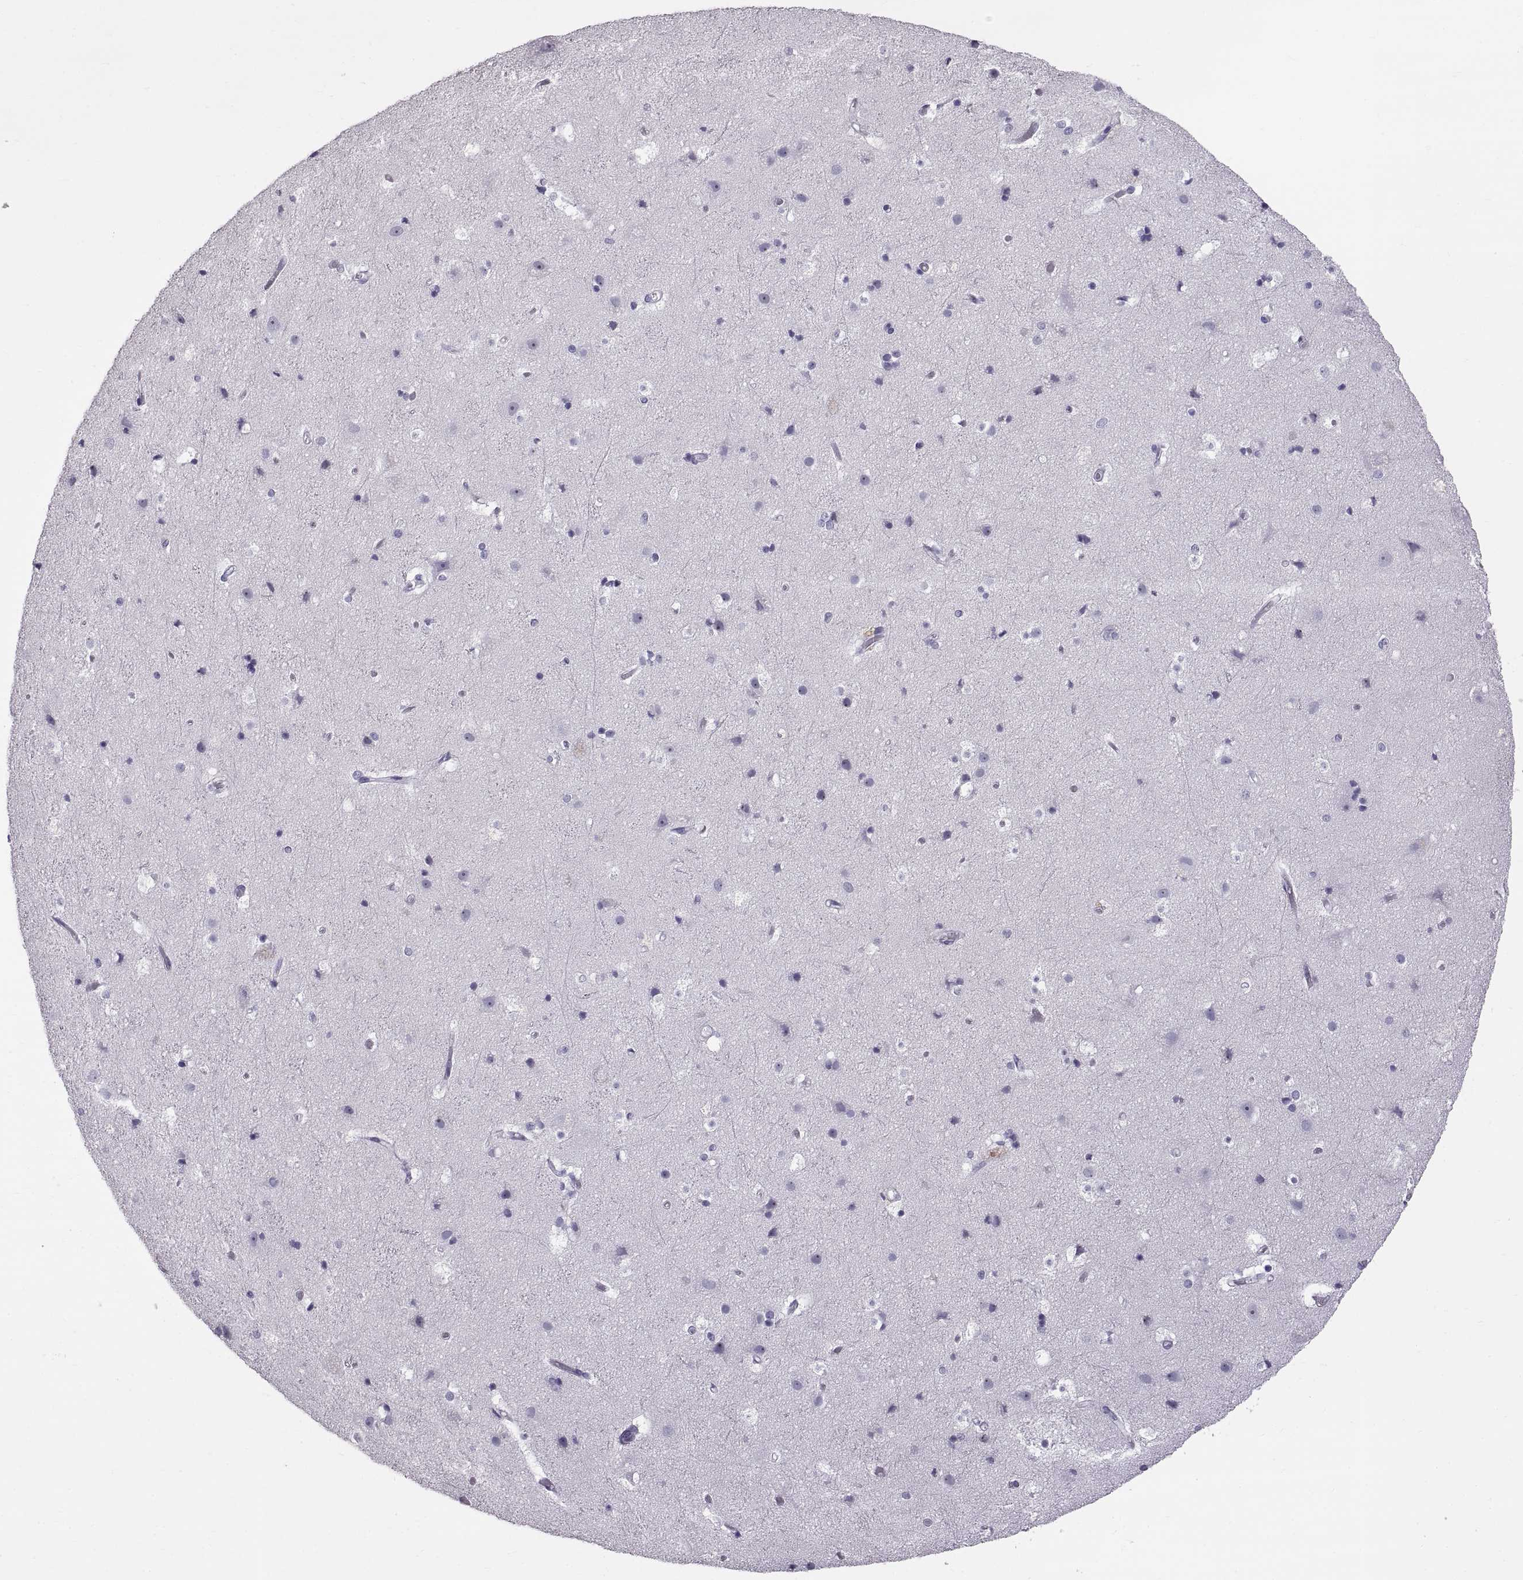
{"staining": {"intensity": "negative", "quantity": "none", "location": "none"}, "tissue": "cerebral cortex", "cell_type": "Endothelial cells", "image_type": "normal", "snomed": [{"axis": "morphology", "description": "Normal tissue, NOS"}, {"axis": "topography", "description": "Cerebral cortex"}], "caption": "This is an IHC micrograph of unremarkable human cerebral cortex. There is no expression in endothelial cells.", "gene": "WFDC8", "patient": {"sex": "female", "age": 52}}